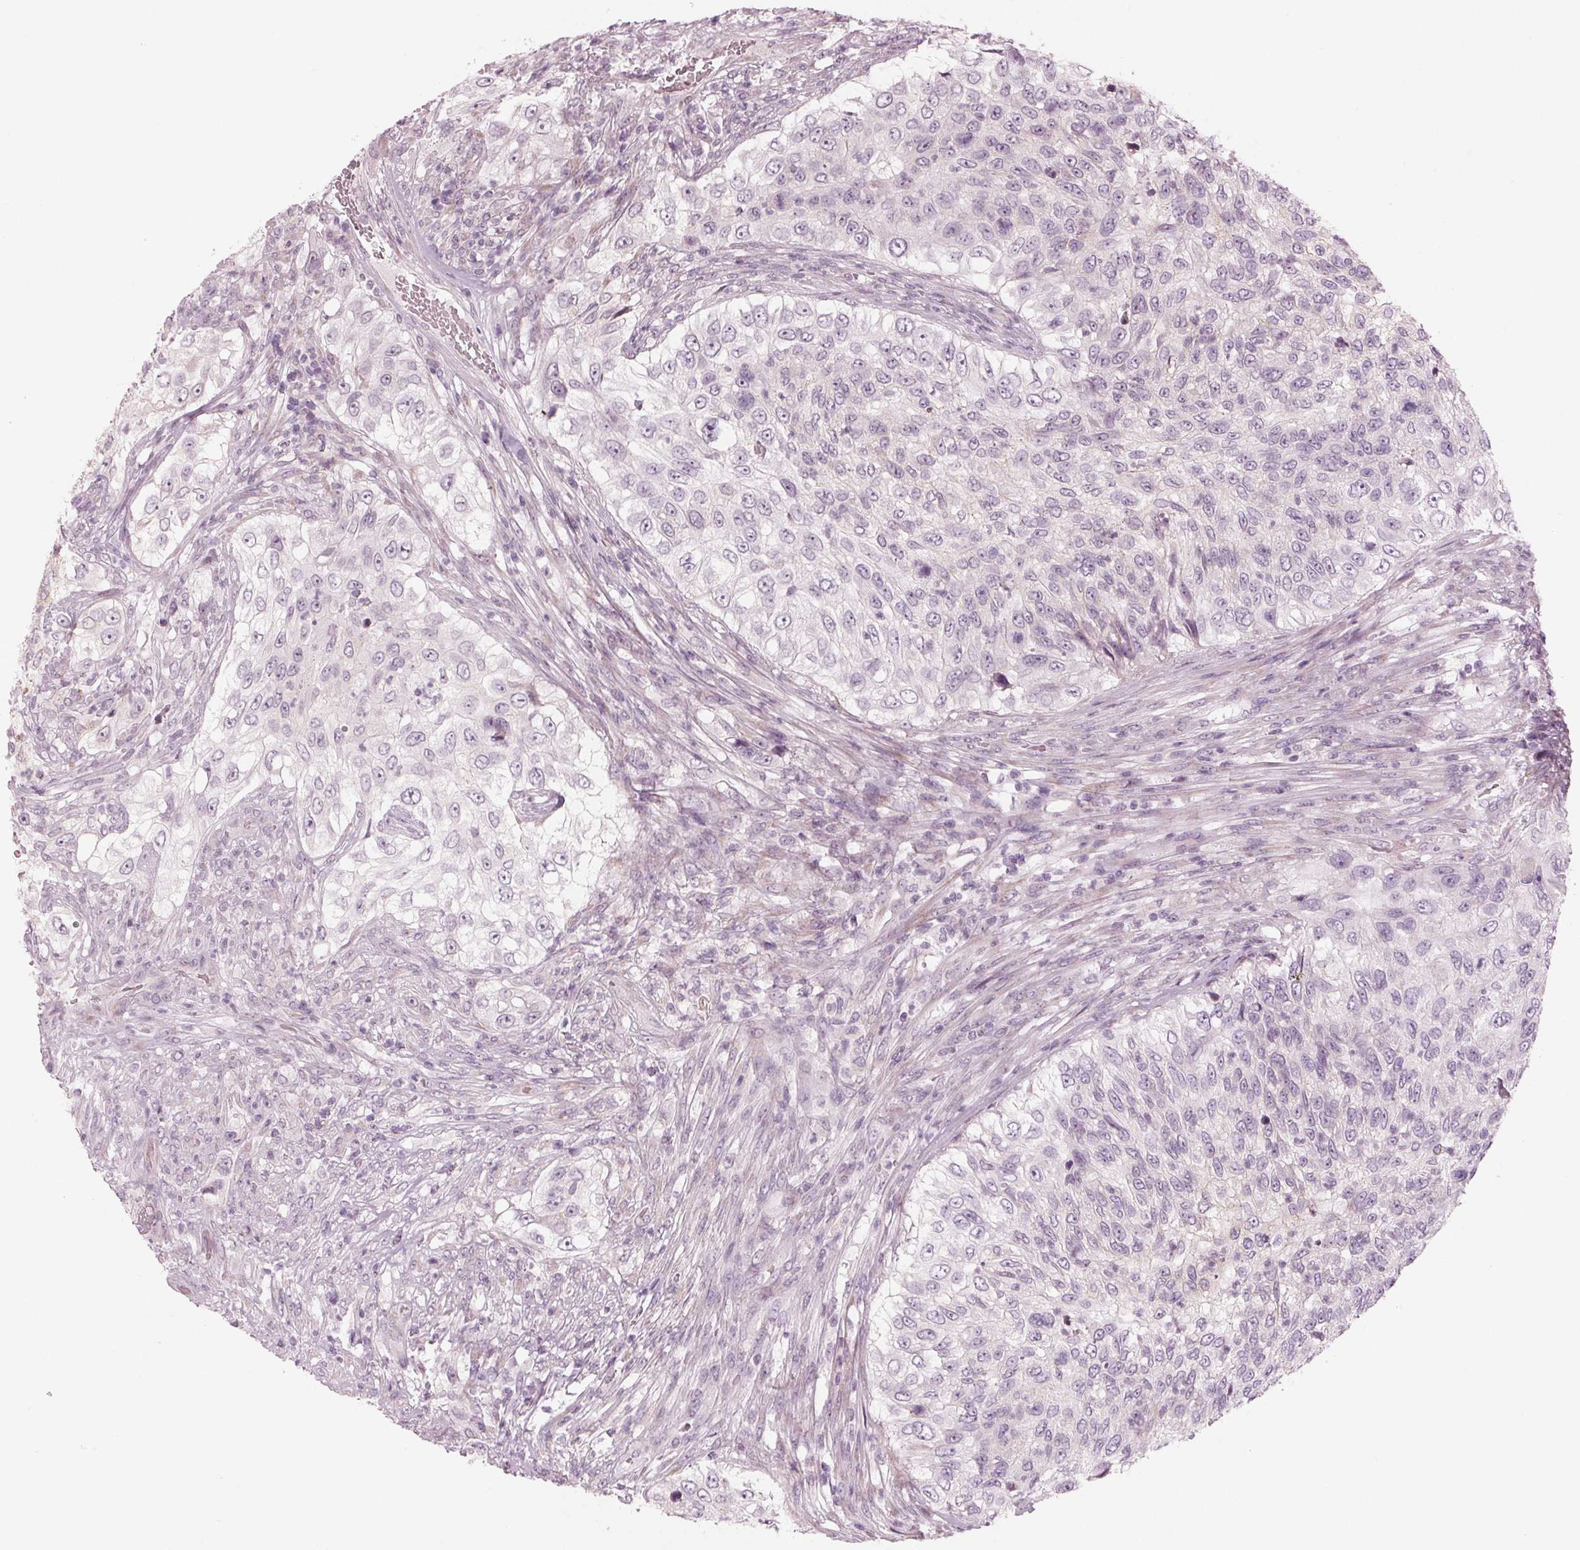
{"staining": {"intensity": "negative", "quantity": "none", "location": "none"}, "tissue": "urothelial cancer", "cell_type": "Tumor cells", "image_type": "cancer", "snomed": [{"axis": "morphology", "description": "Urothelial carcinoma, High grade"}, {"axis": "topography", "description": "Urinary bladder"}], "caption": "An image of human high-grade urothelial carcinoma is negative for staining in tumor cells.", "gene": "PRAP1", "patient": {"sex": "female", "age": 60}}